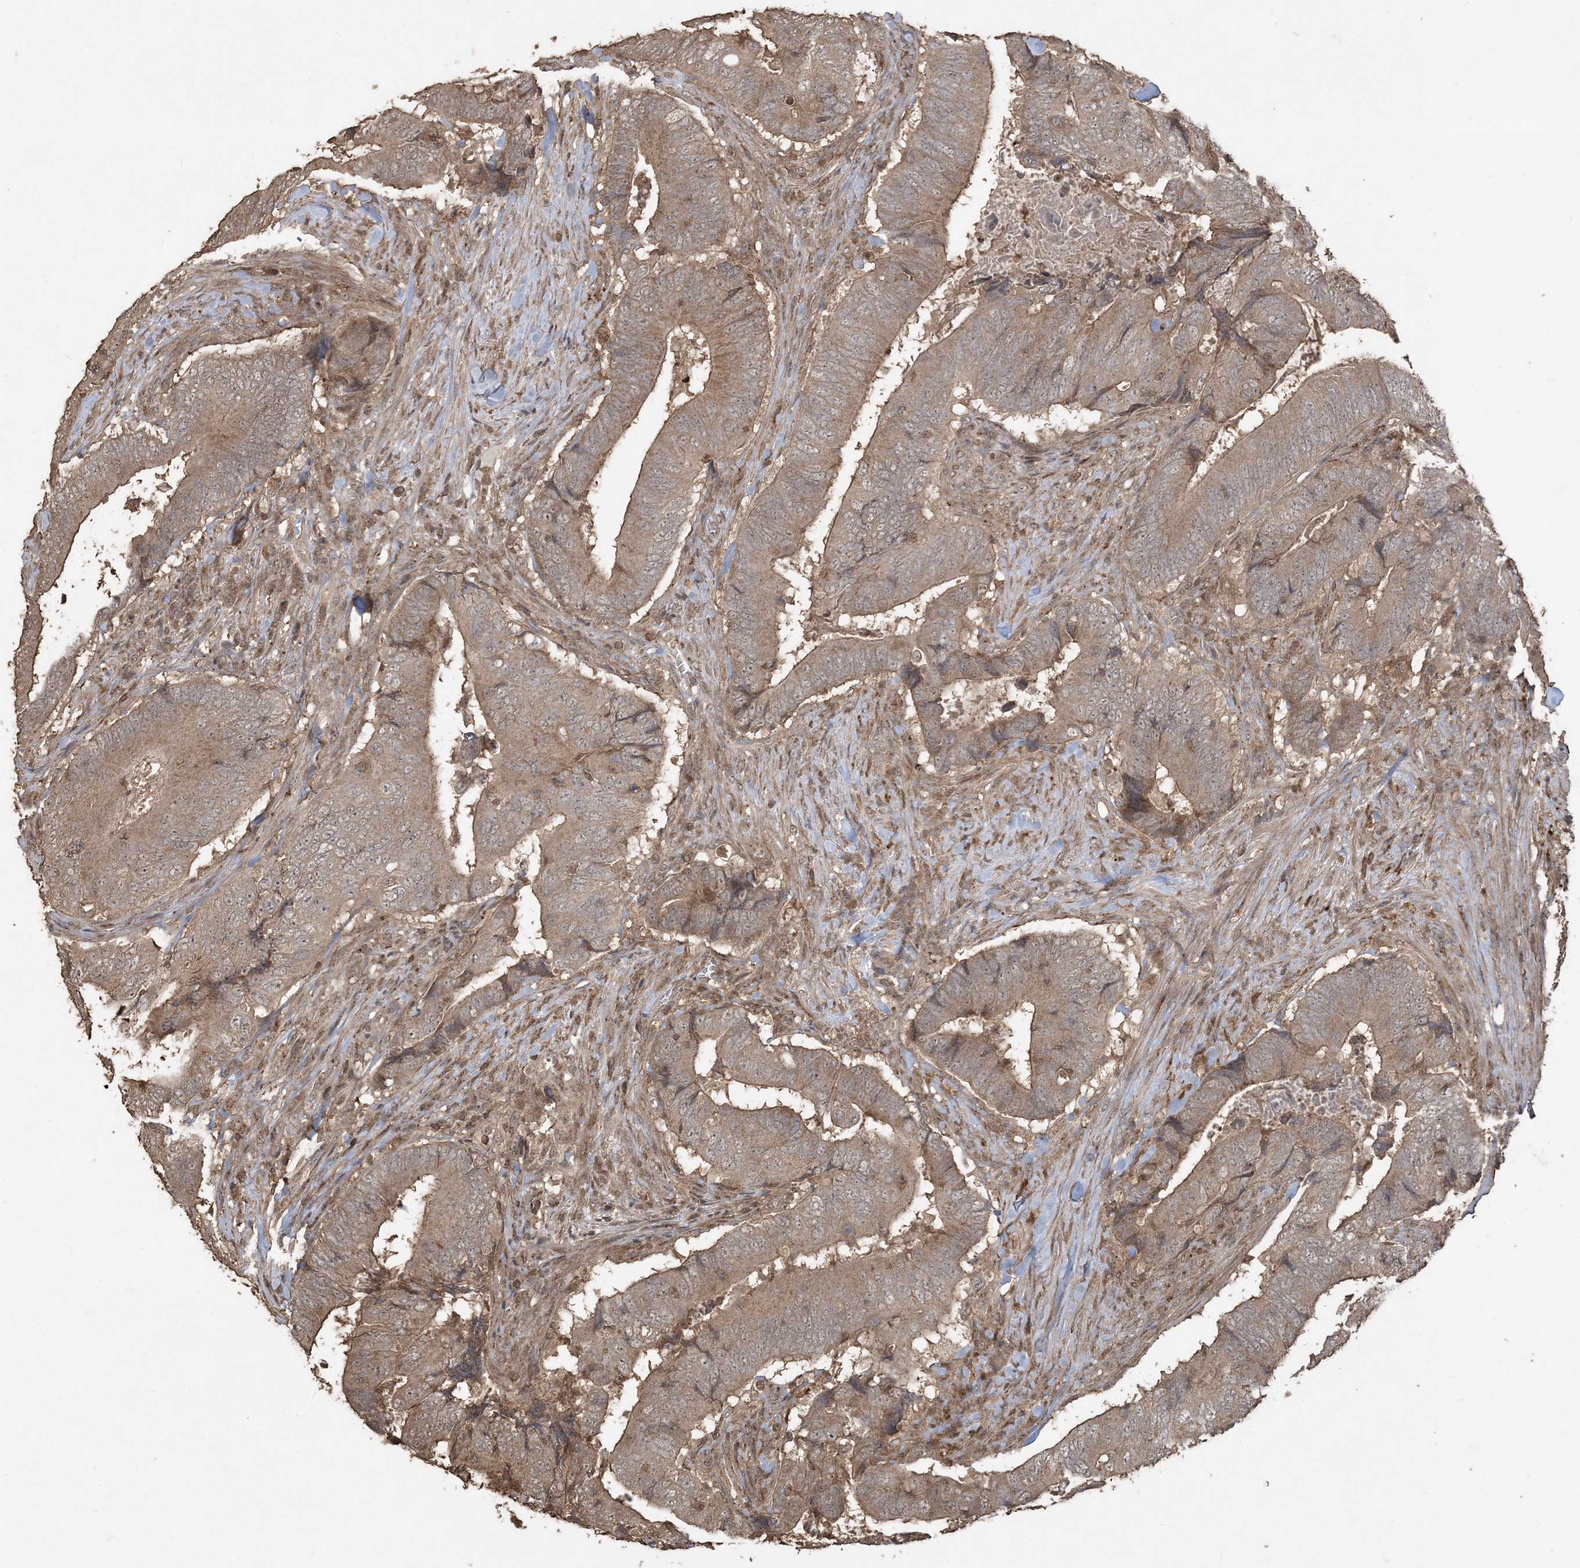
{"staining": {"intensity": "moderate", "quantity": ">75%", "location": "cytoplasmic/membranous"}, "tissue": "colorectal cancer", "cell_type": "Tumor cells", "image_type": "cancer", "snomed": [{"axis": "morphology", "description": "Normal tissue, NOS"}, {"axis": "morphology", "description": "Adenocarcinoma, NOS"}, {"axis": "topography", "description": "Colon"}], "caption": "This micrograph exhibits adenocarcinoma (colorectal) stained with immunohistochemistry (IHC) to label a protein in brown. The cytoplasmic/membranous of tumor cells show moderate positivity for the protein. Nuclei are counter-stained blue.", "gene": "EFCAB8", "patient": {"sex": "male", "age": 56}}